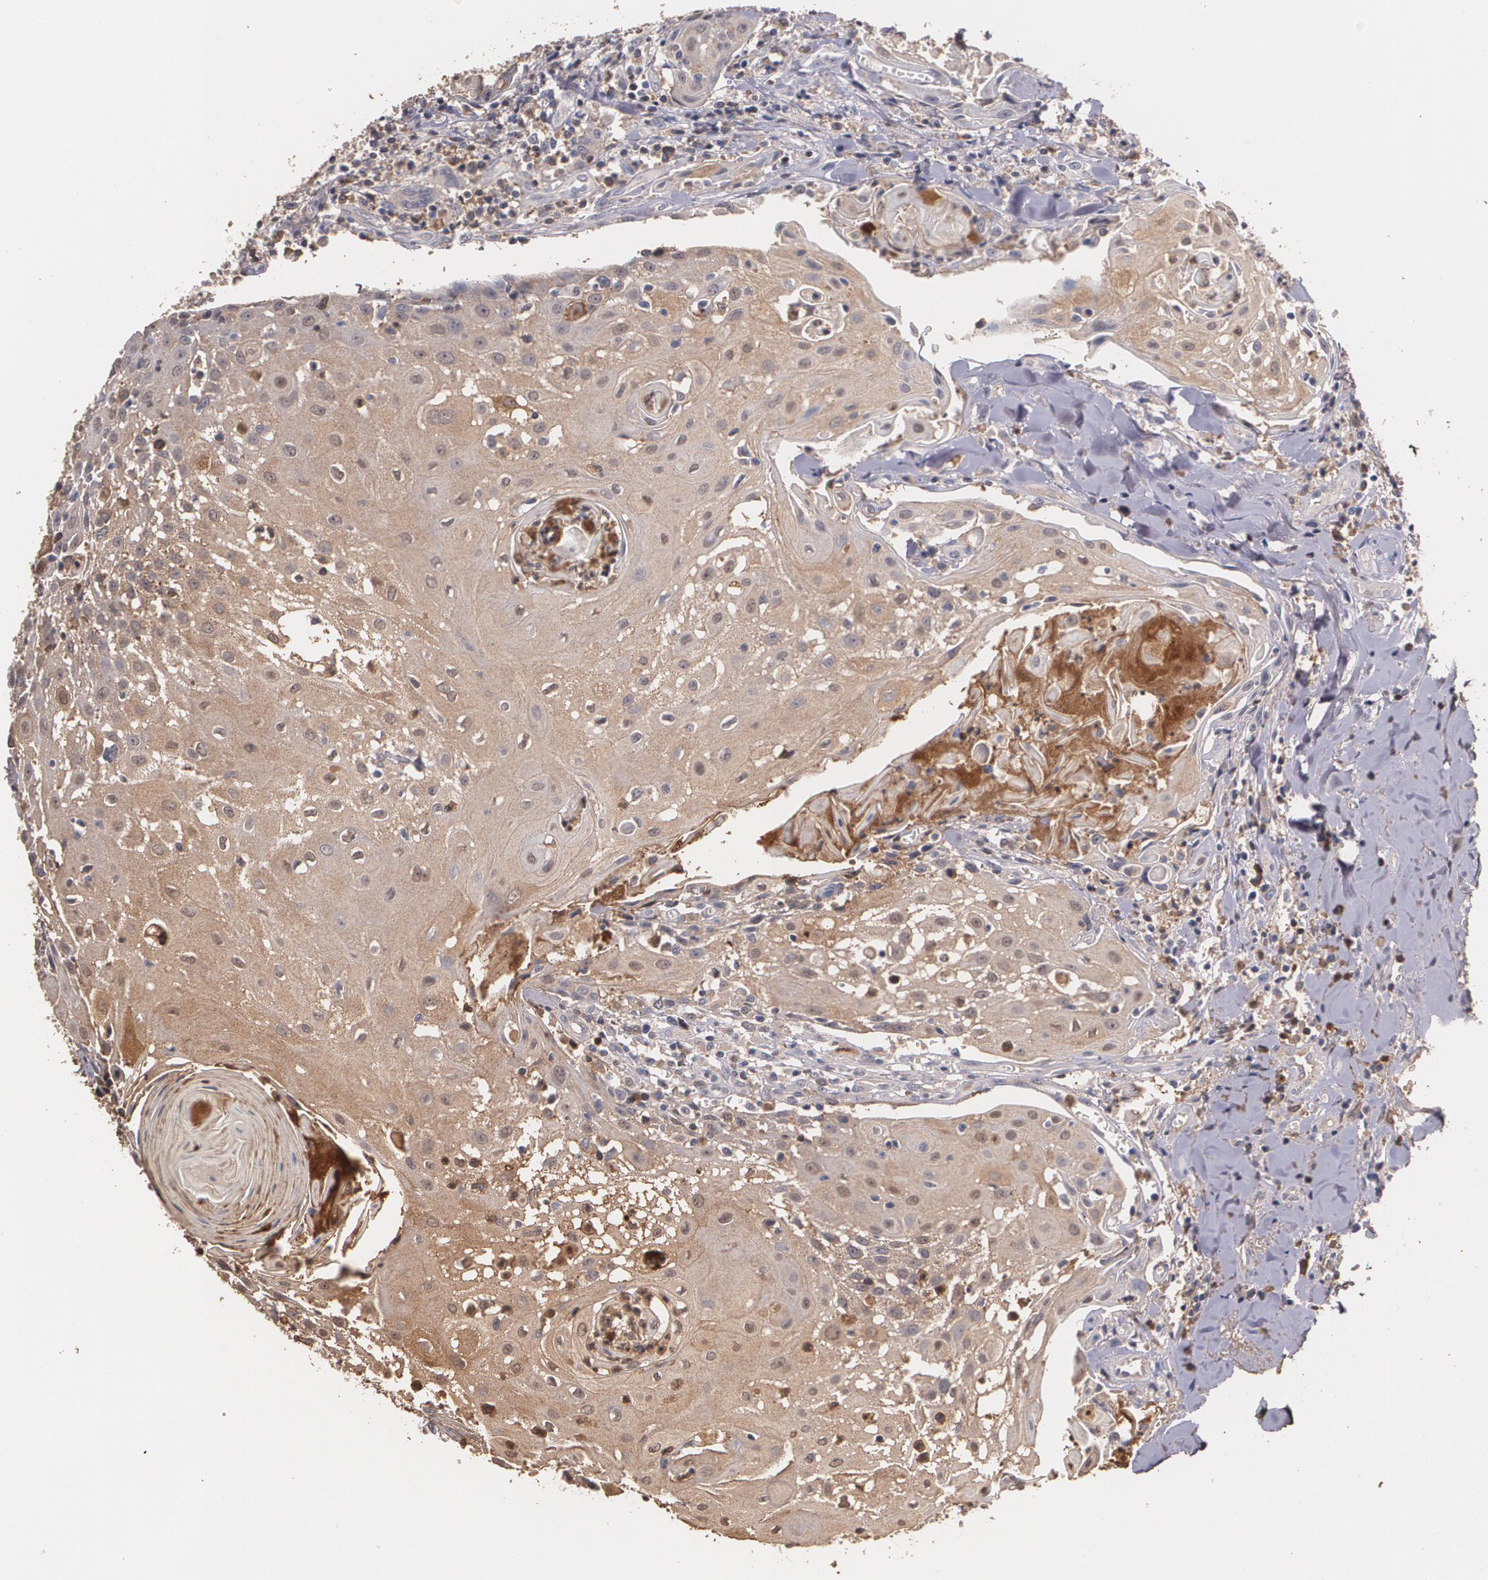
{"staining": {"intensity": "moderate", "quantity": ">75%", "location": "cytoplasmic/membranous"}, "tissue": "head and neck cancer", "cell_type": "Tumor cells", "image_type": "cancer", "snomed": [{"axis": "morphology", "description": "Squamous cell carcinoma, NOS"}, {"axis": "topography", "description": "Oral tissue"}, {"axis": "topography", "description": "Head-Neck"}], "caption": "IHC of human head and neck cancer displays medium levels of moderate cytoplasmic/membranous expression in approximately >75% of tumor cells.", "gene": "PTS", "patient": {"sex": "female", "age": 82}}